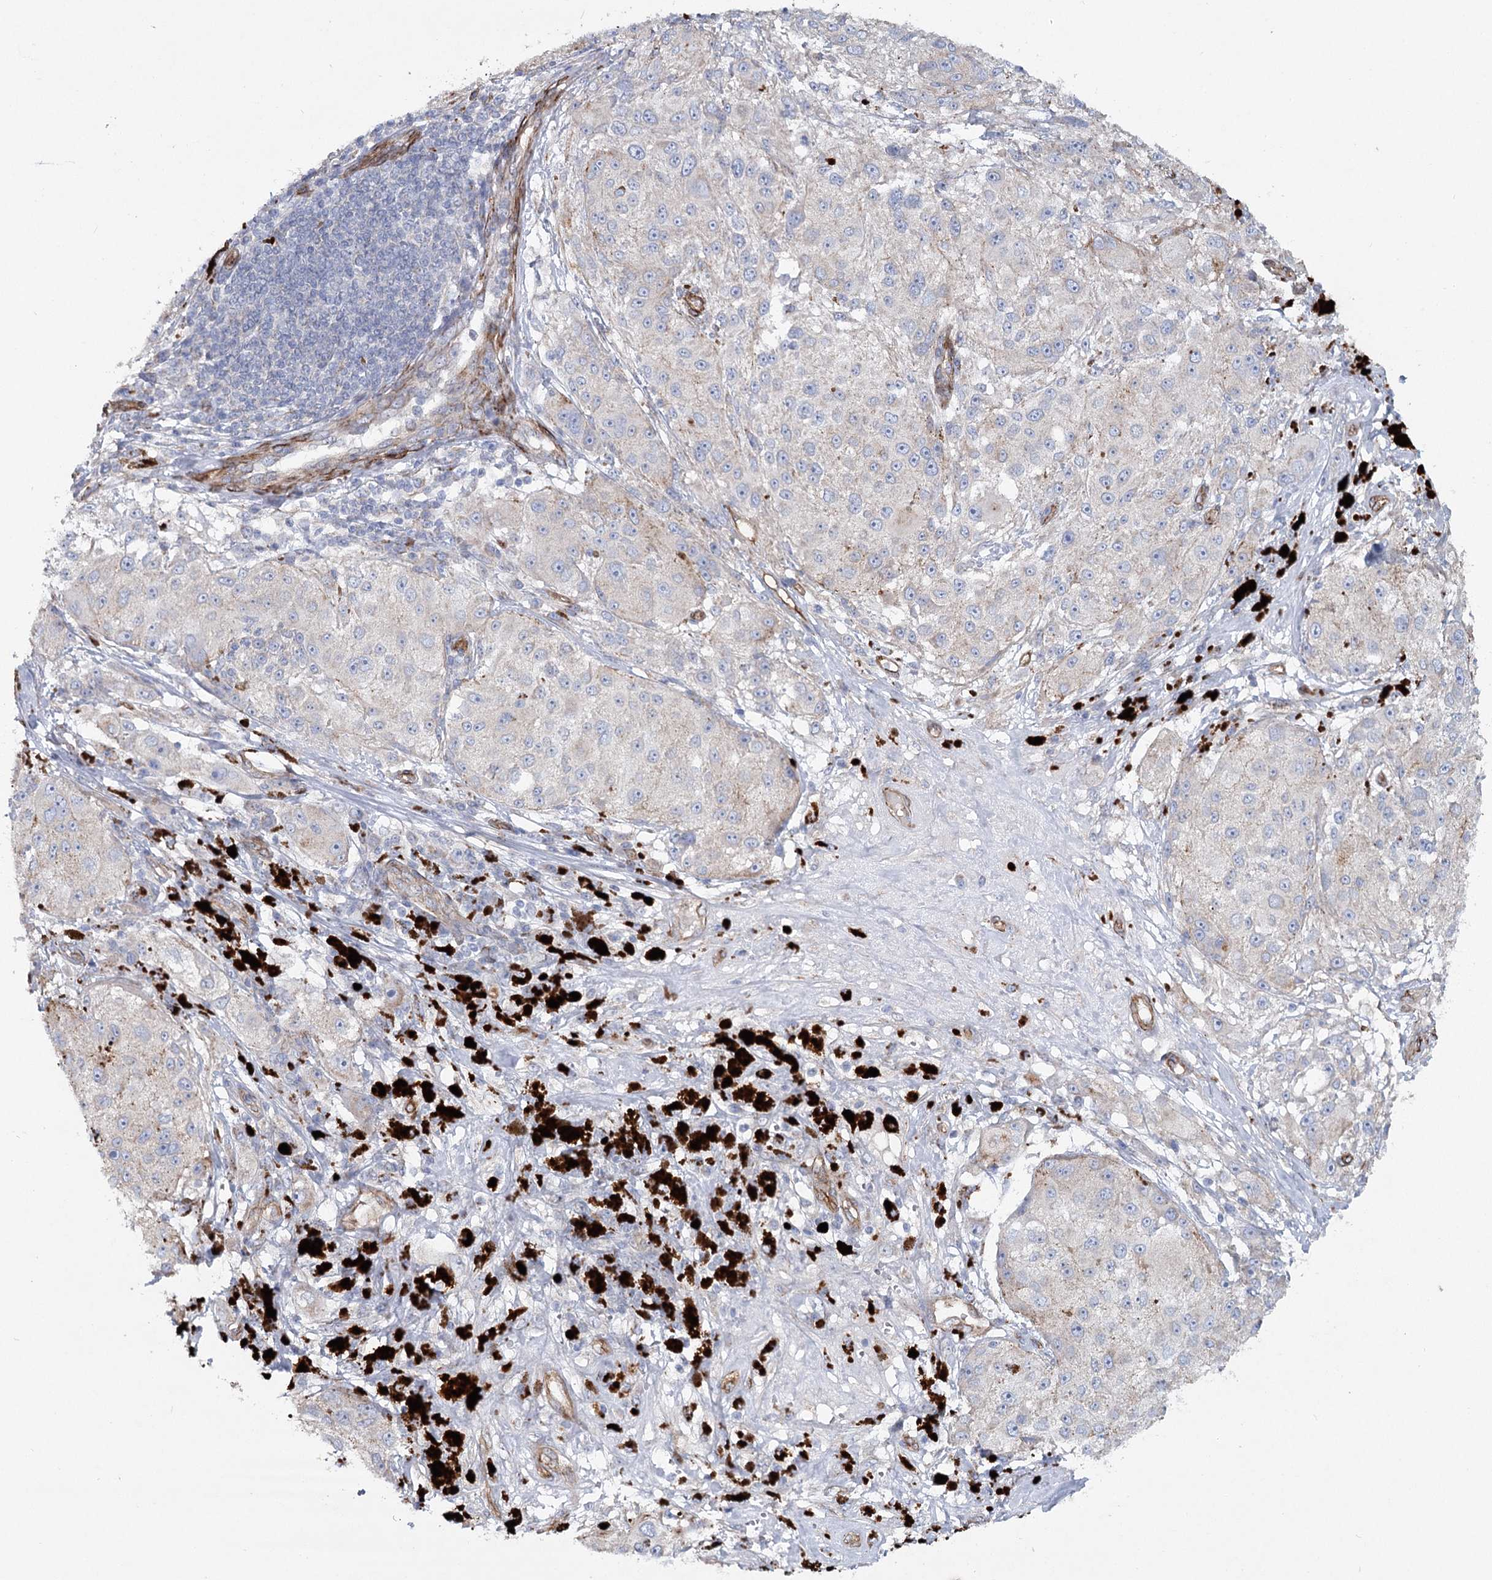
{"staining": {"intensity": "negative", "quantity": "none", "location": "none"}, "tissue": "melanoma", "cell_type": "Tumor cells", "image_type": "cancer", "snomed": [{"axis": "morphology", "description": "Necrosis, NOS"}, {"axis": "morphology", "description": "Malignant melanoma, NOS"}, {"axis": "topography", "description": "Skin"}], "caption": "The immunohistochemistry micrograph has no significant positivity in tumor cells of melanoma tissue.", "gene": "TMEM164", "patient": {"sex": "female", "age": 87}}